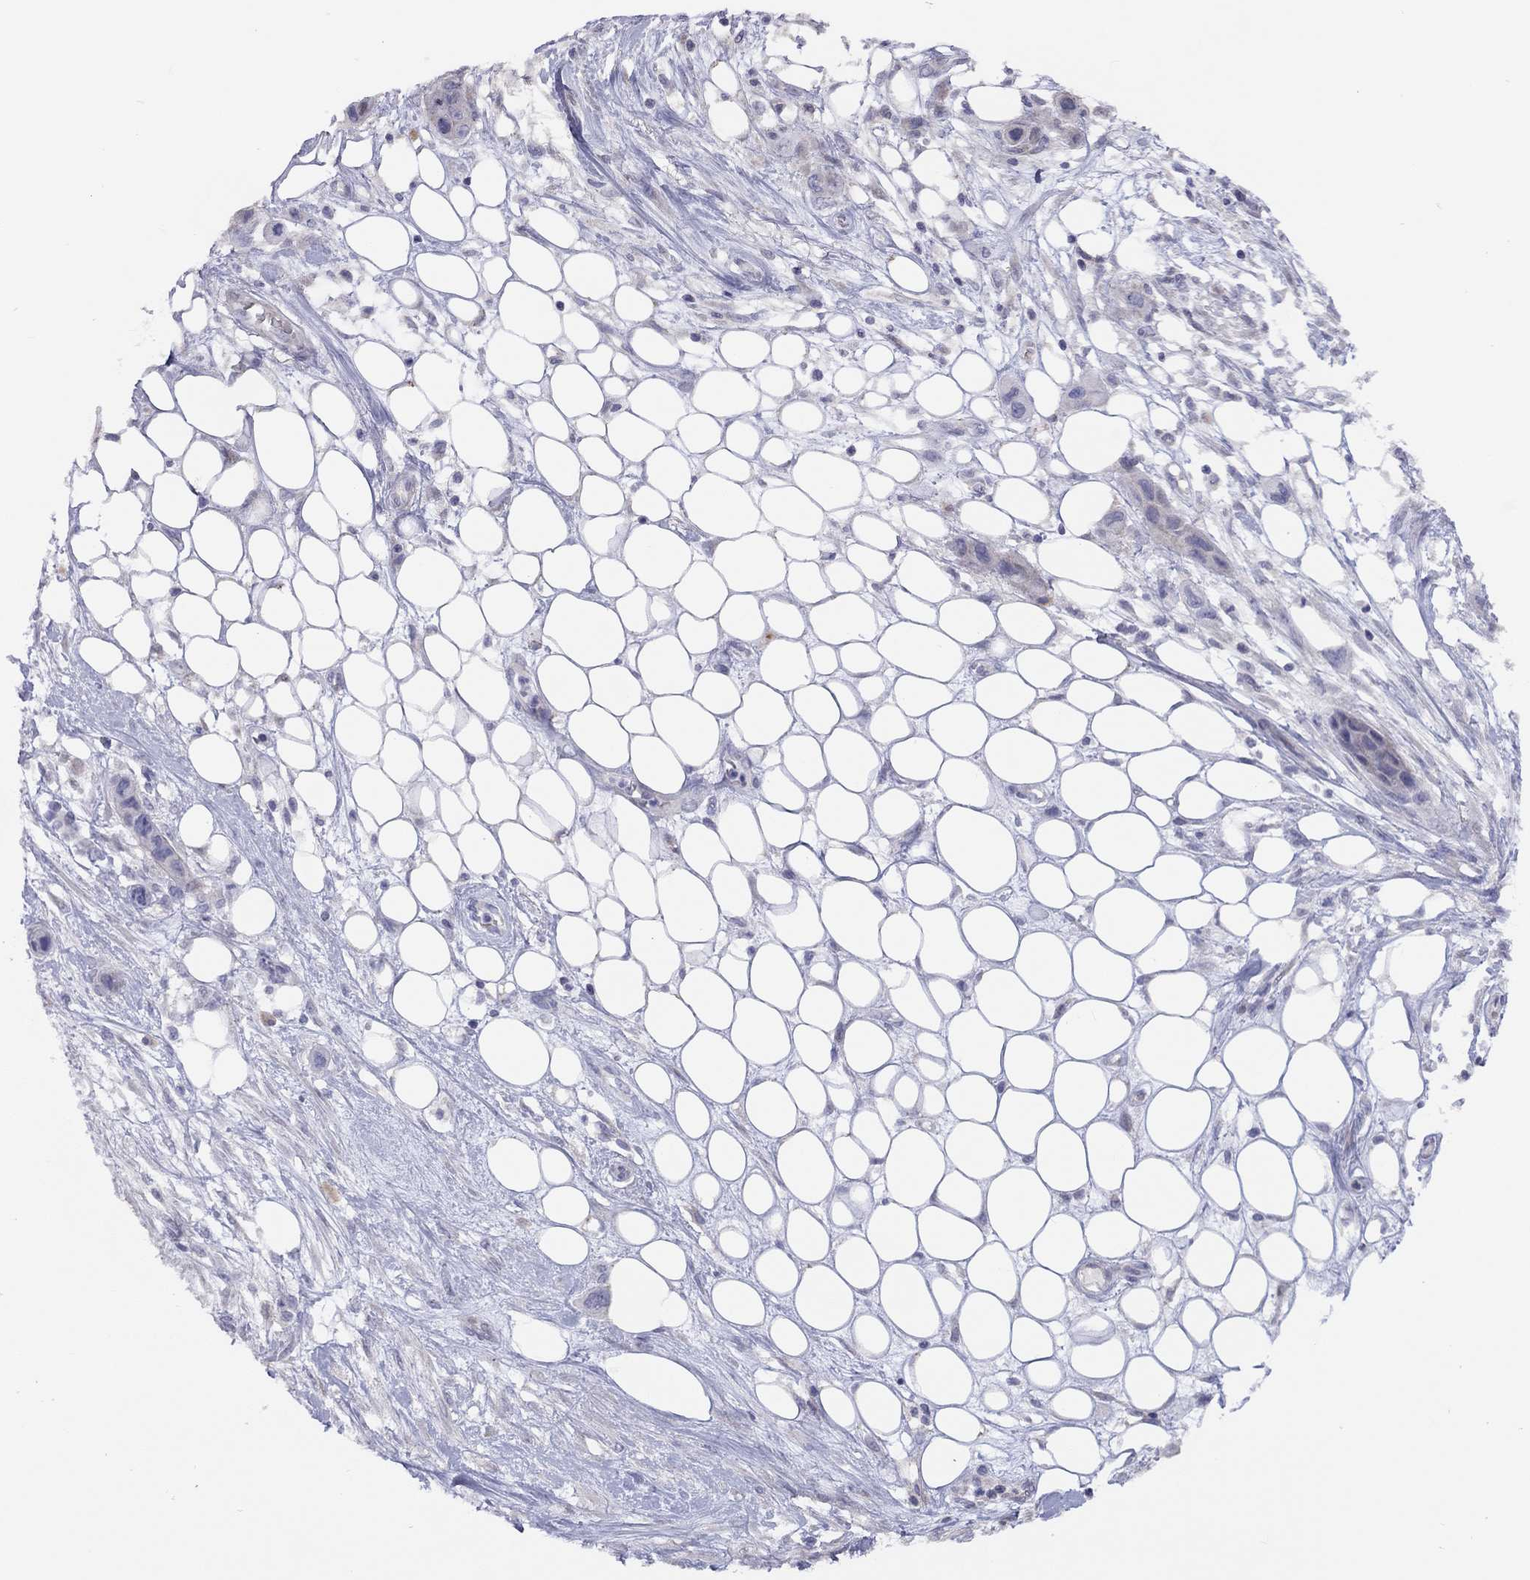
{"staining": {"intensity": "negative", "quantity": "none", "location": "none"}, "tissue": "skin cancer", "cell_type": "Tumor cells", "image_type": "cancer", "snomed": [{"axis": "morphology", "description": "Squamous cell carcinoma, NOS"}, {"axis": "topography", "description": "Skin"}], "caption": "Tumor cells are negative for brown protein staining in skin cancer.", "gene": "SYTL2", "patient": {"sex": "male", "age": 79}}